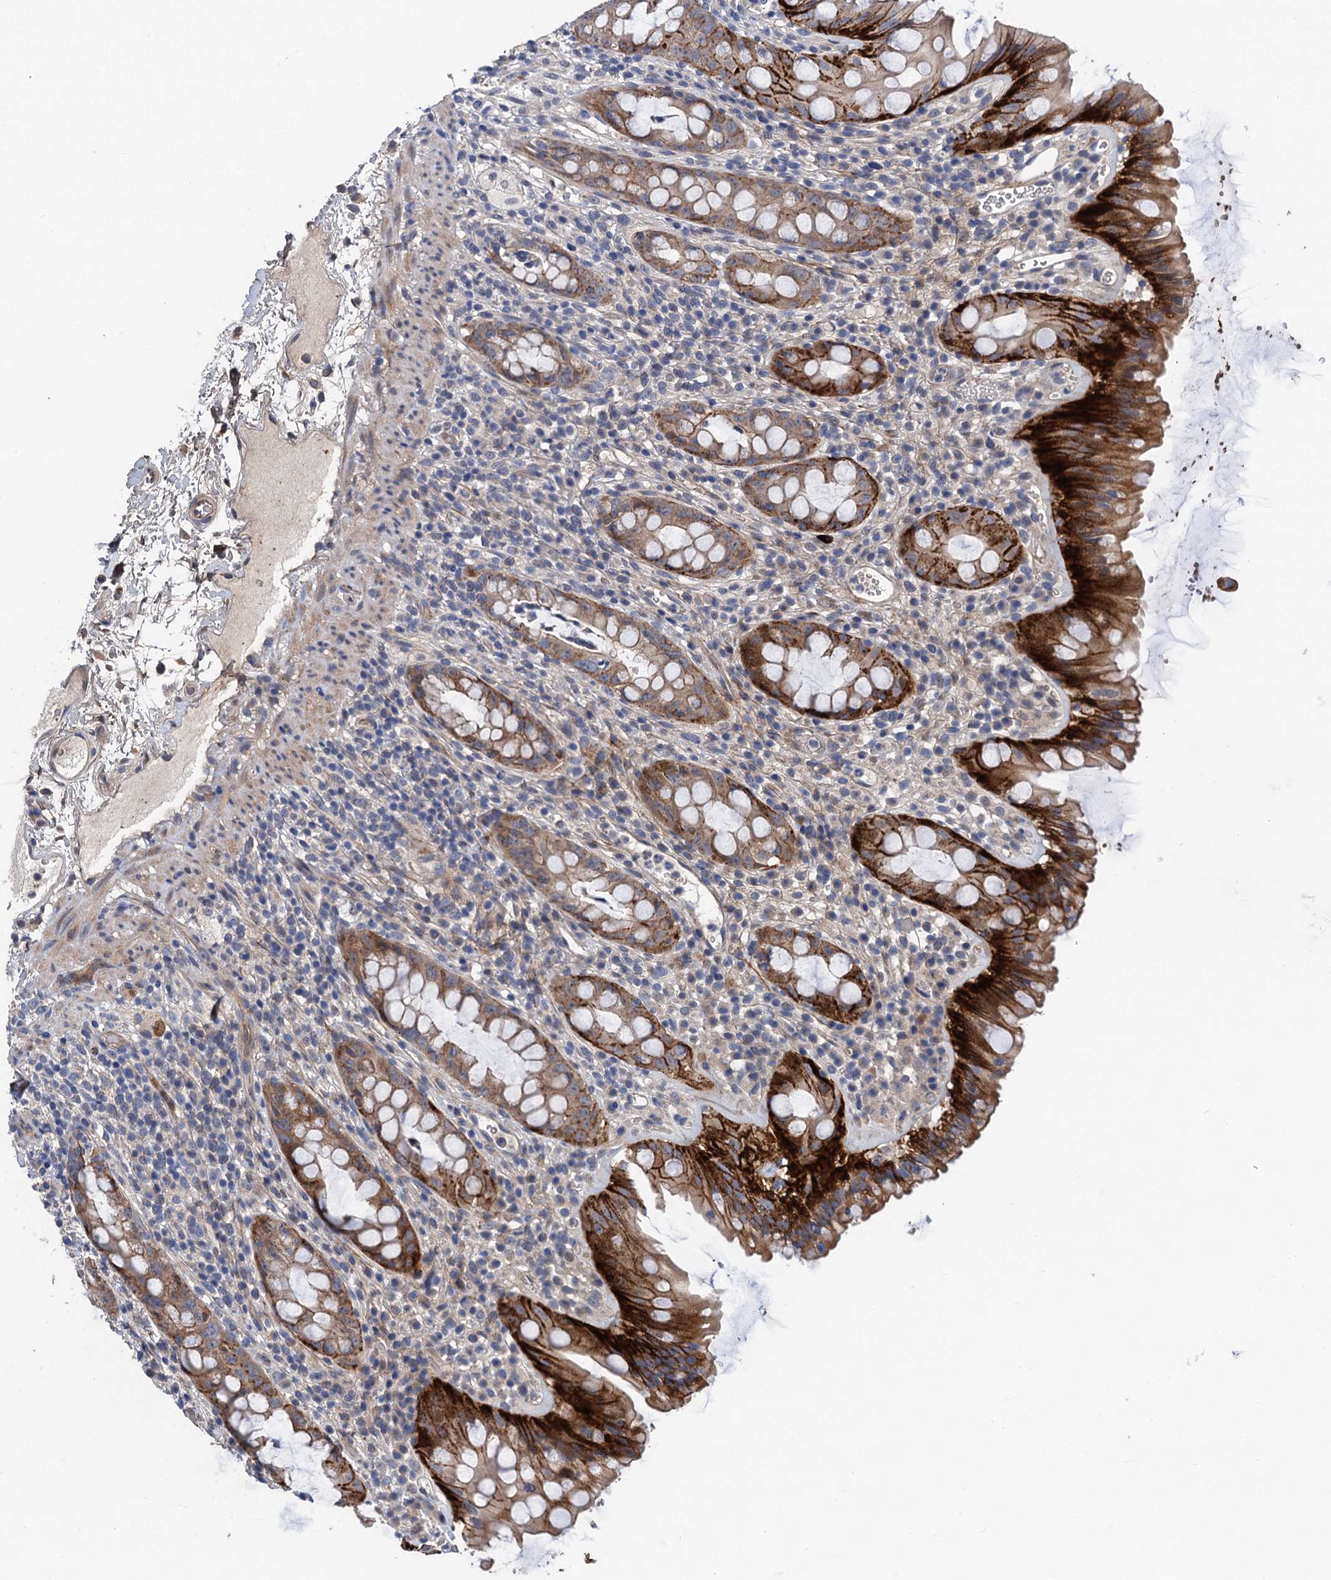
{"staining": {"intensity": "strong", "quantity": ">75%", "location": "cytoplasmic/membranous"}, "tissue": "rectum", "cell_type": "Glandular cells", "image_type": "normal", "snomed": [{"axis": "morphology", "description": "Normal tissue, NOS"}, {"axis": "topography", "description": "Rectum"}], "caption": "This photomicrograph displays immunohistochemistry staining of benign human rectum, with high strong cytoplasmic/membranous staining in approximately >75% of glandular cells.", "gene": "TRAF7", "patient": {"sex": "female", "age": 57}}